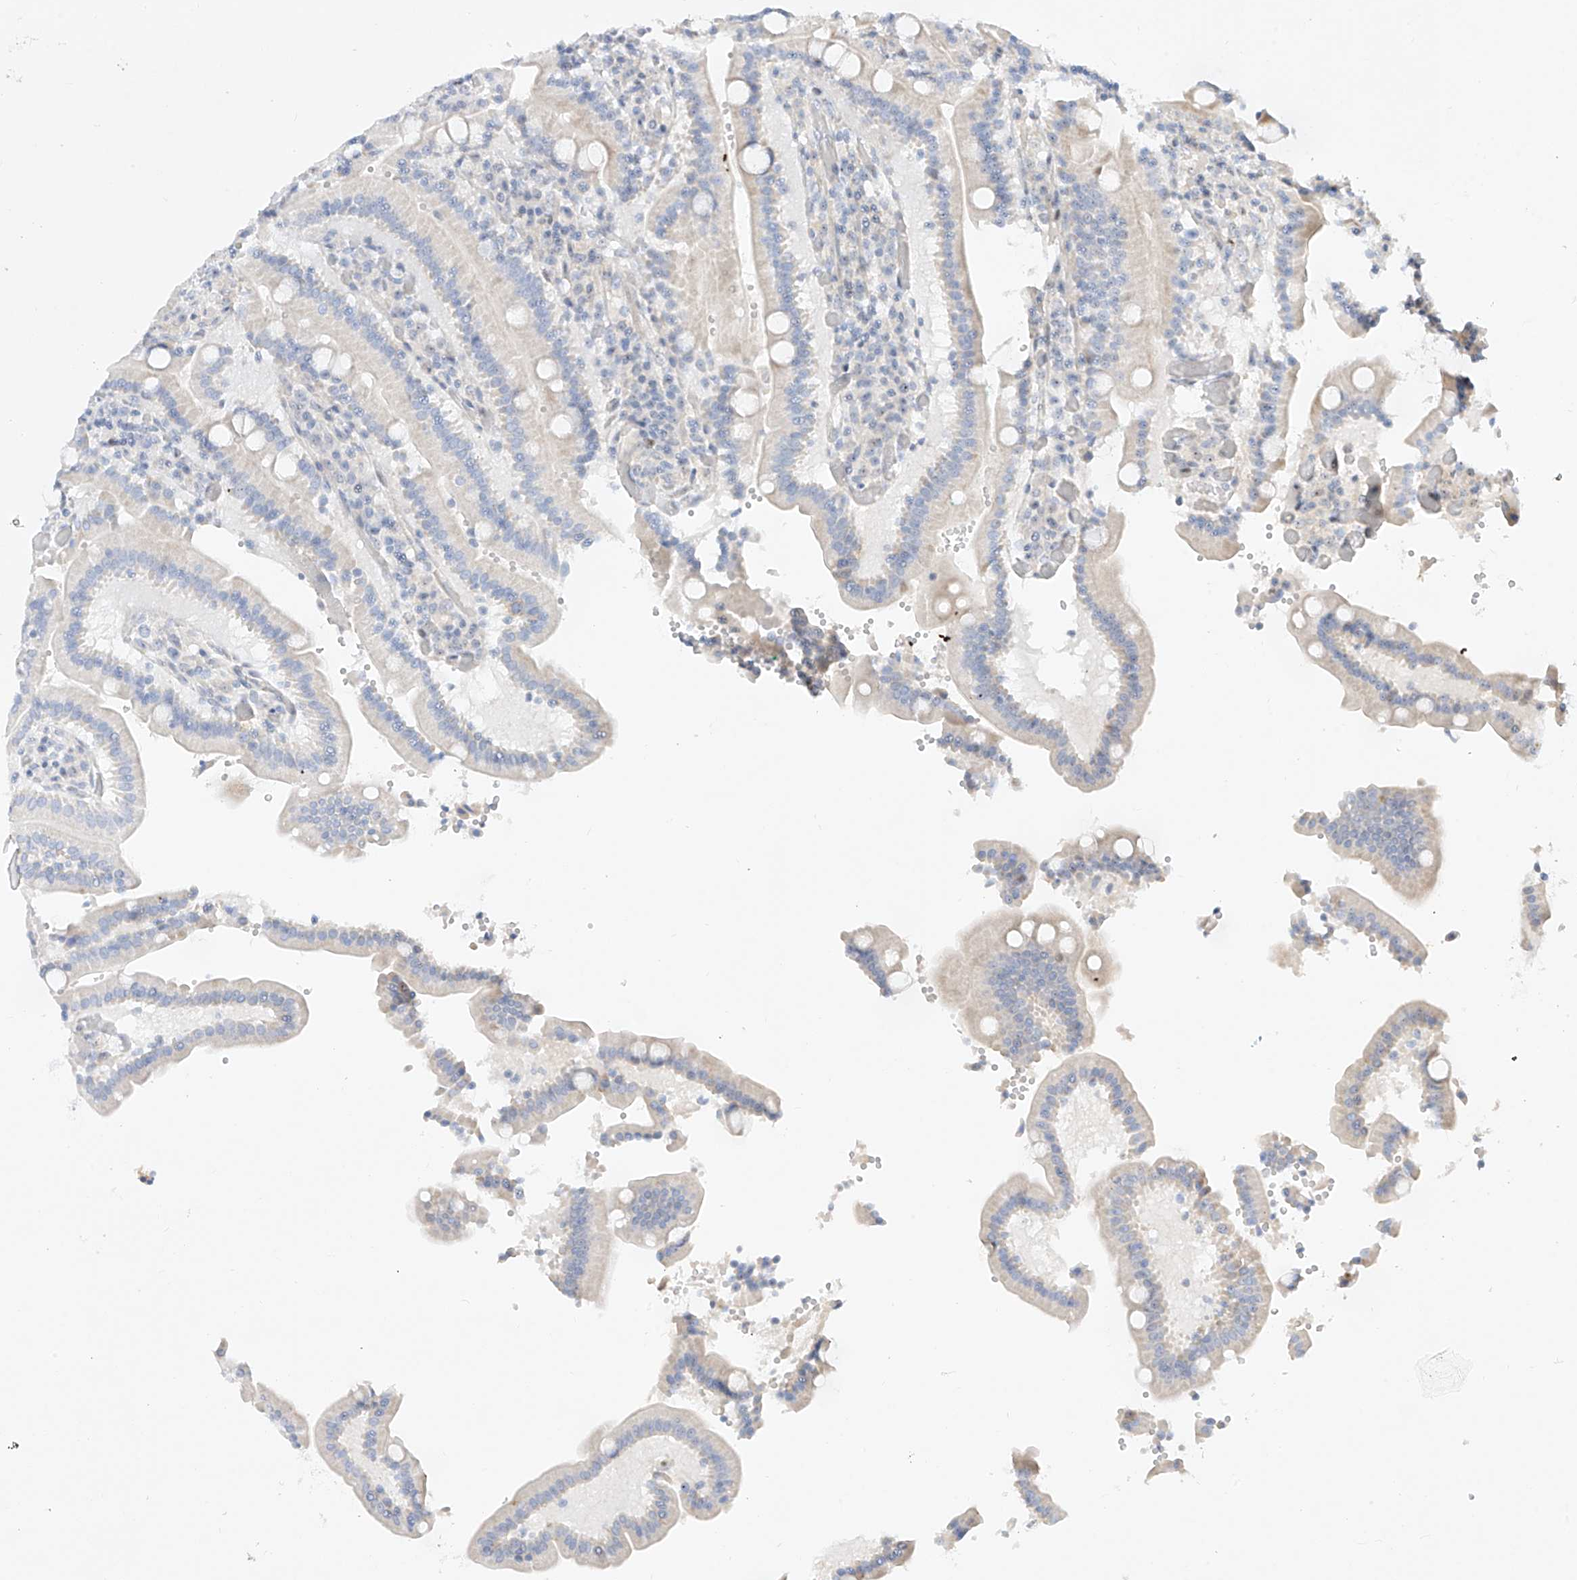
{"staining": {"intensity": "negative", "quantity": "none", "location": "none"}, "tissue": "duodenum", "cell_type": "Glandular cells", "image_type": "normal", "snomed": [{"axis": "morphology", "description": "Normal tissue, NOS"}, {"axis": "topography", "description": "Duodenum"}], "caption": "A histopathology image of human duodenum is negative for staining in glandular cells. Nuclei are stained in blue.", "gene": "SNU13", "patient": {"sex": "female", "age": 62}}